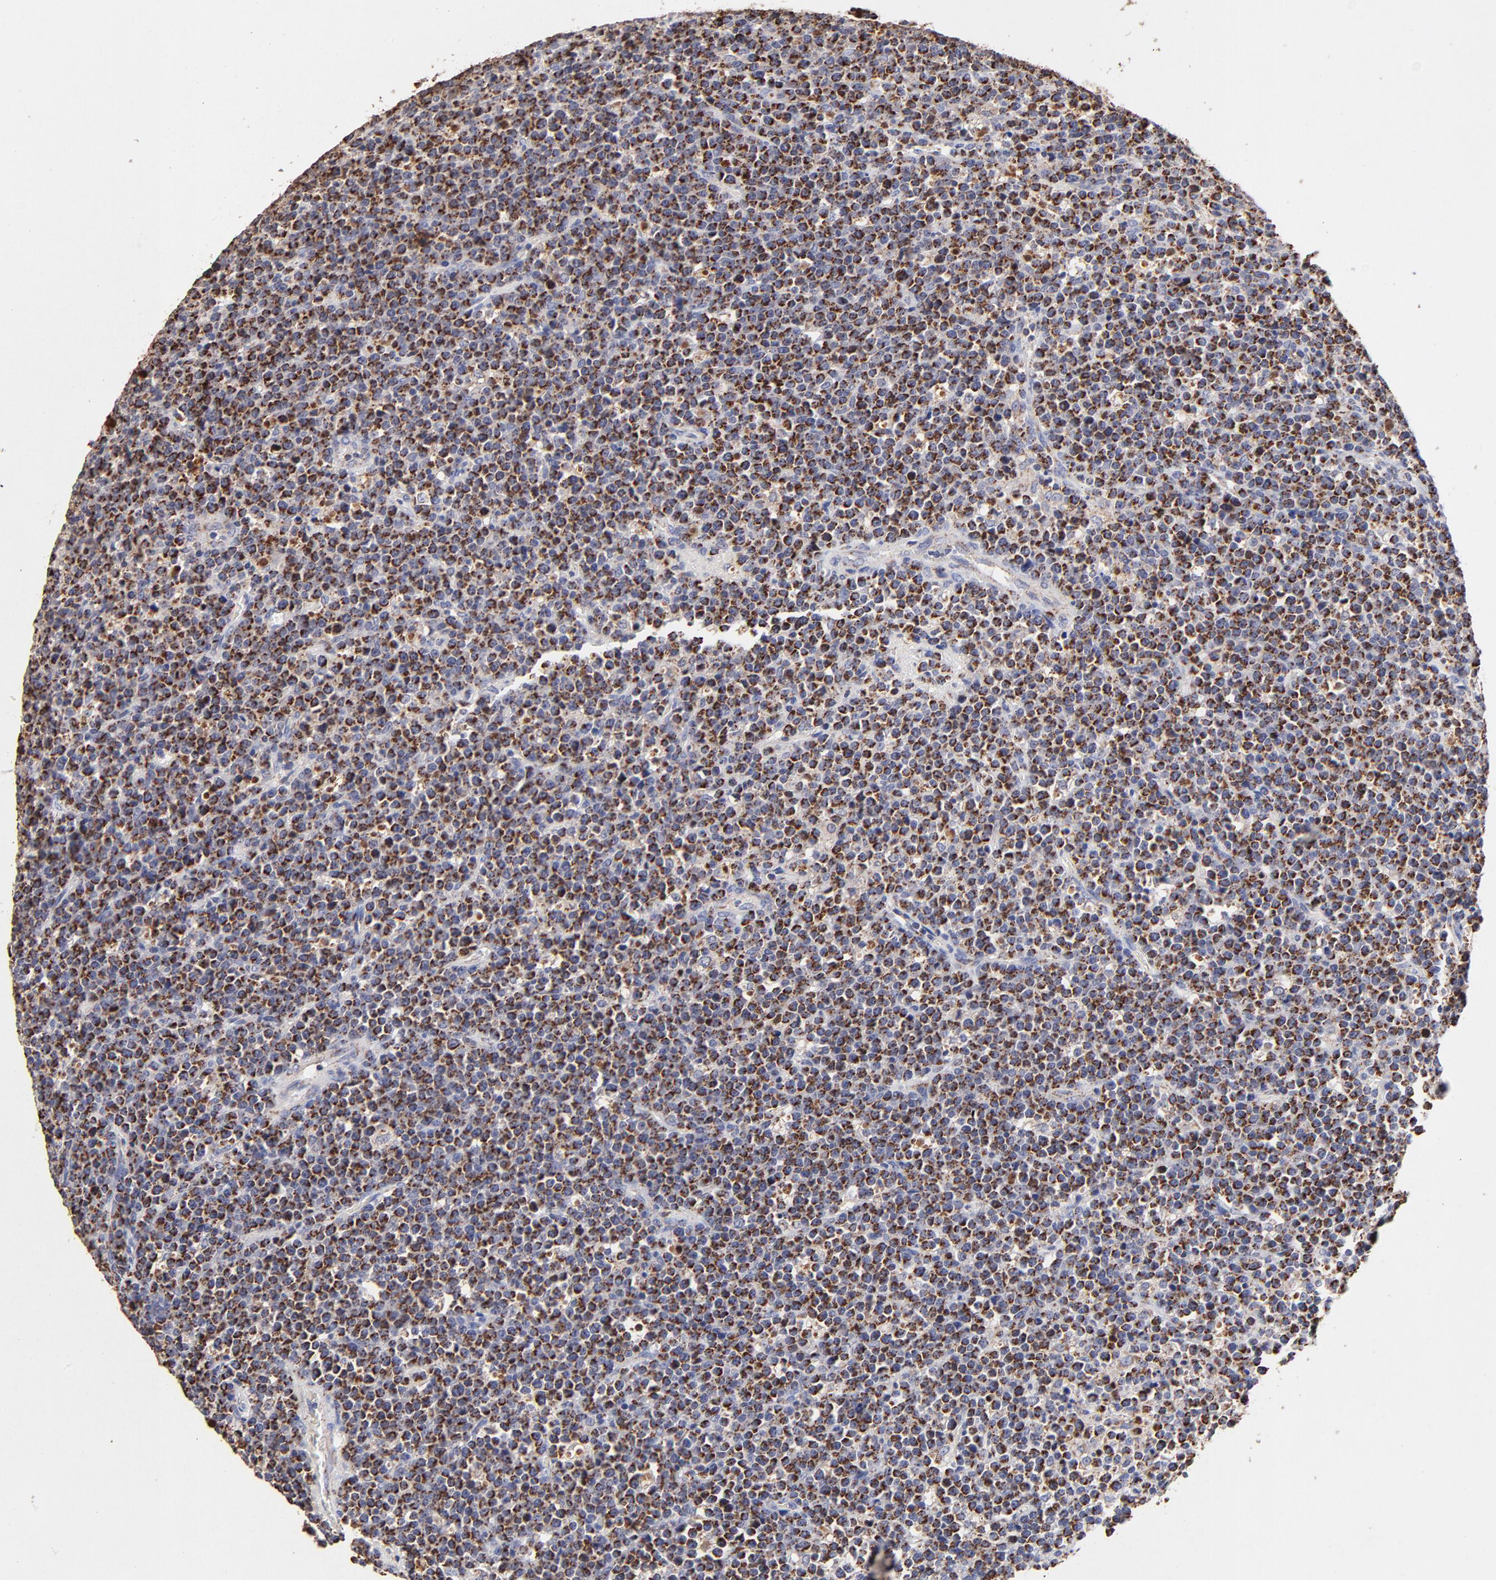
{"staining": {"intensity": "moderate", "quantity": ">75%", "location": "cytoplasmic/membranous"}, "tissue": "lymphoma", "cell_type": "Tumor cells", "image_type": "cancer", "snomed": [{"axis": "morphology", "description": "Malignant lymphoma, non-Hodgkin's type, High grade"}, {"axis": "topography", "description": "Ovary"}], "caption": "Lymphoma was stained to show a protein in brown. There is medium levels of moderate cytoplasmic/membranous expression in approximately >75% of tumor cells. (DAB (3,3'-diaminobenzidine) IHC with brightfield microscopy, high magnification).", "gene": "SSBP1", "patient": {"sex": "female", "age": 56}}